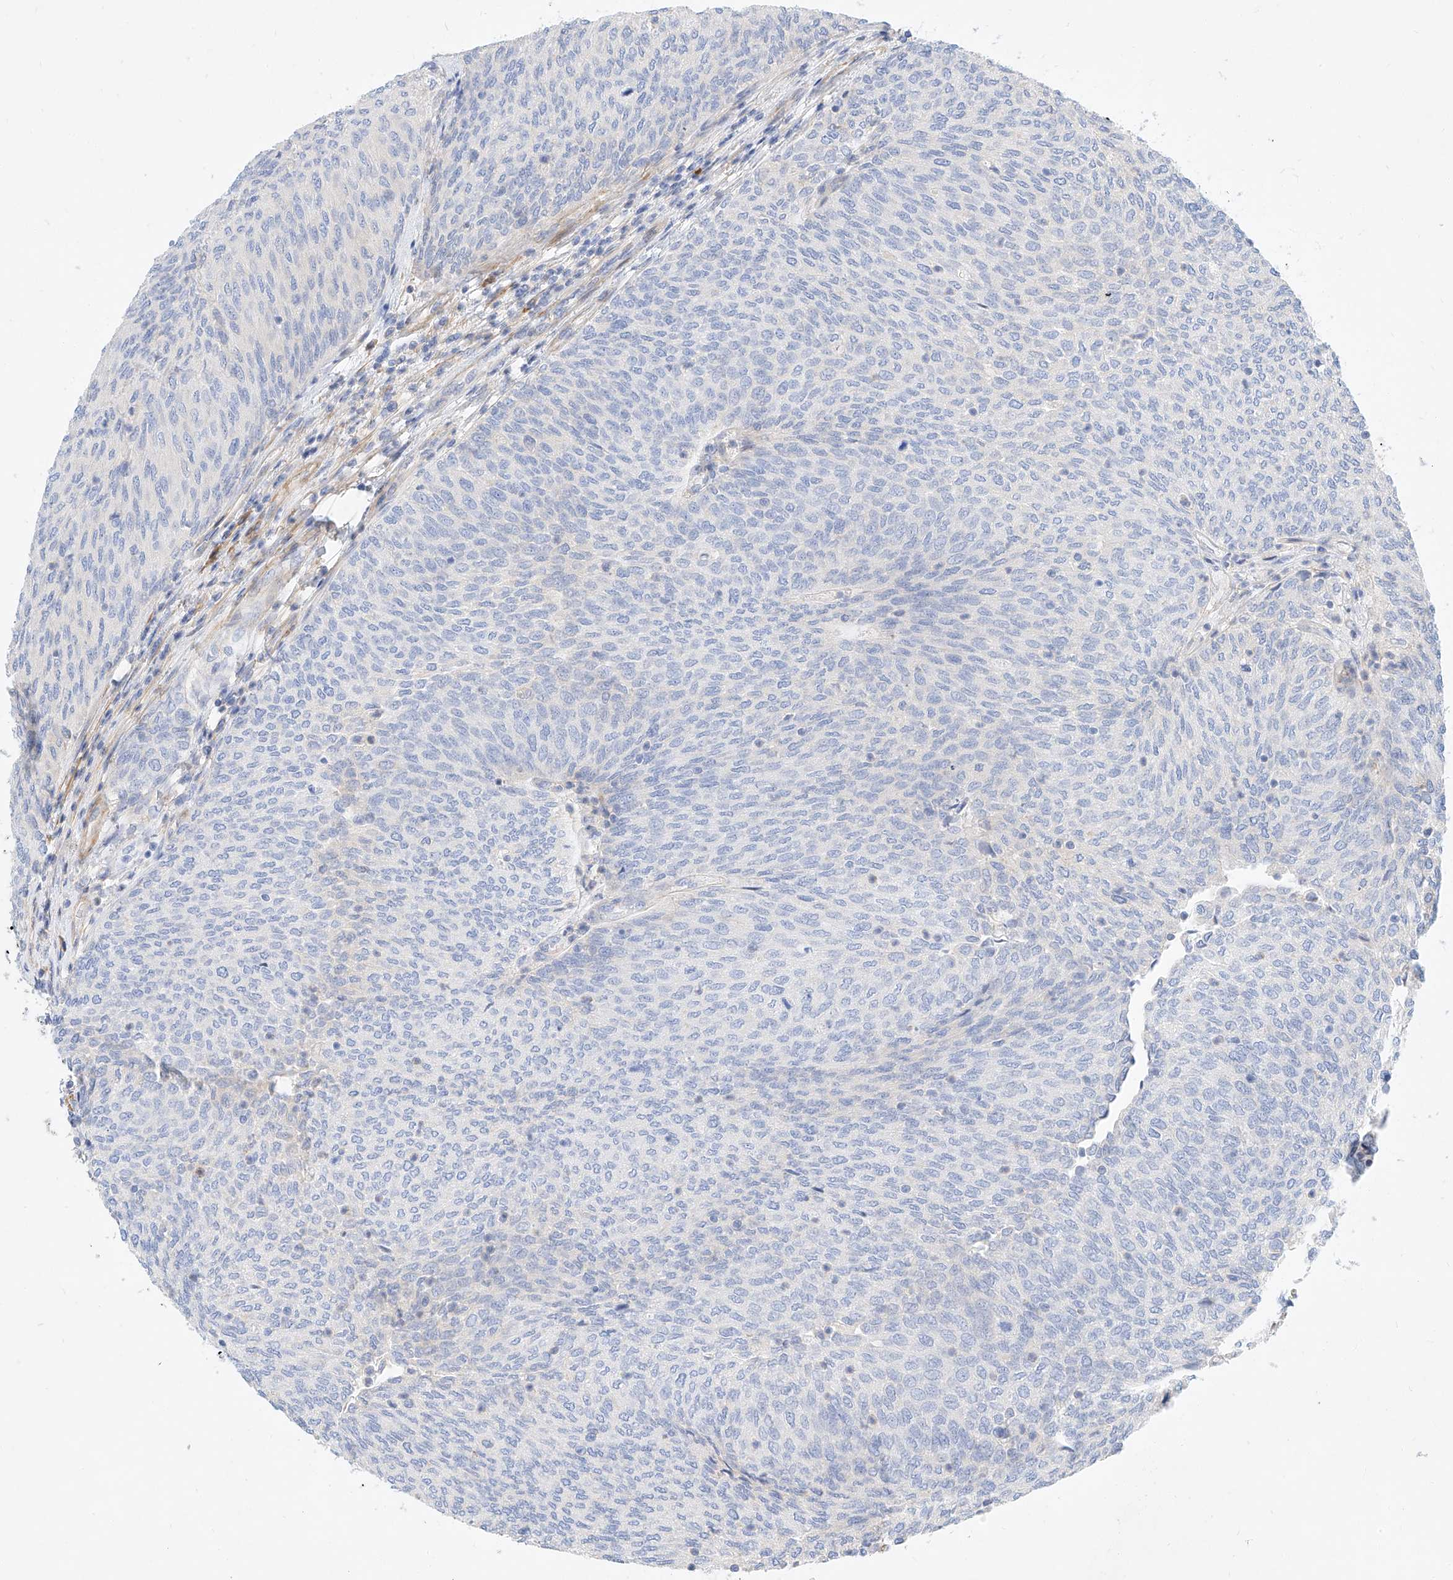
{"staining": {"intensity": "negative", "quantity": "none", "location": "none"}, "tissue": "urothelial cancer", "cell_type": "Tumor cells", "image_type": "cancer", "snomed": [{"axis": "morphology", "description": "Urothelial carcinoma, Low grade"}, {"axis": "topography", "description": "Urinary bladder"}], "caption": "IHC micrograph of low-grade urothelial carcinoma stained for a protein (brown), which reveals no staining in tumor cells. Nuclei are stained in blue.", "gene": "KCNH5", "patient": {"sex": "female", "age": 79}}